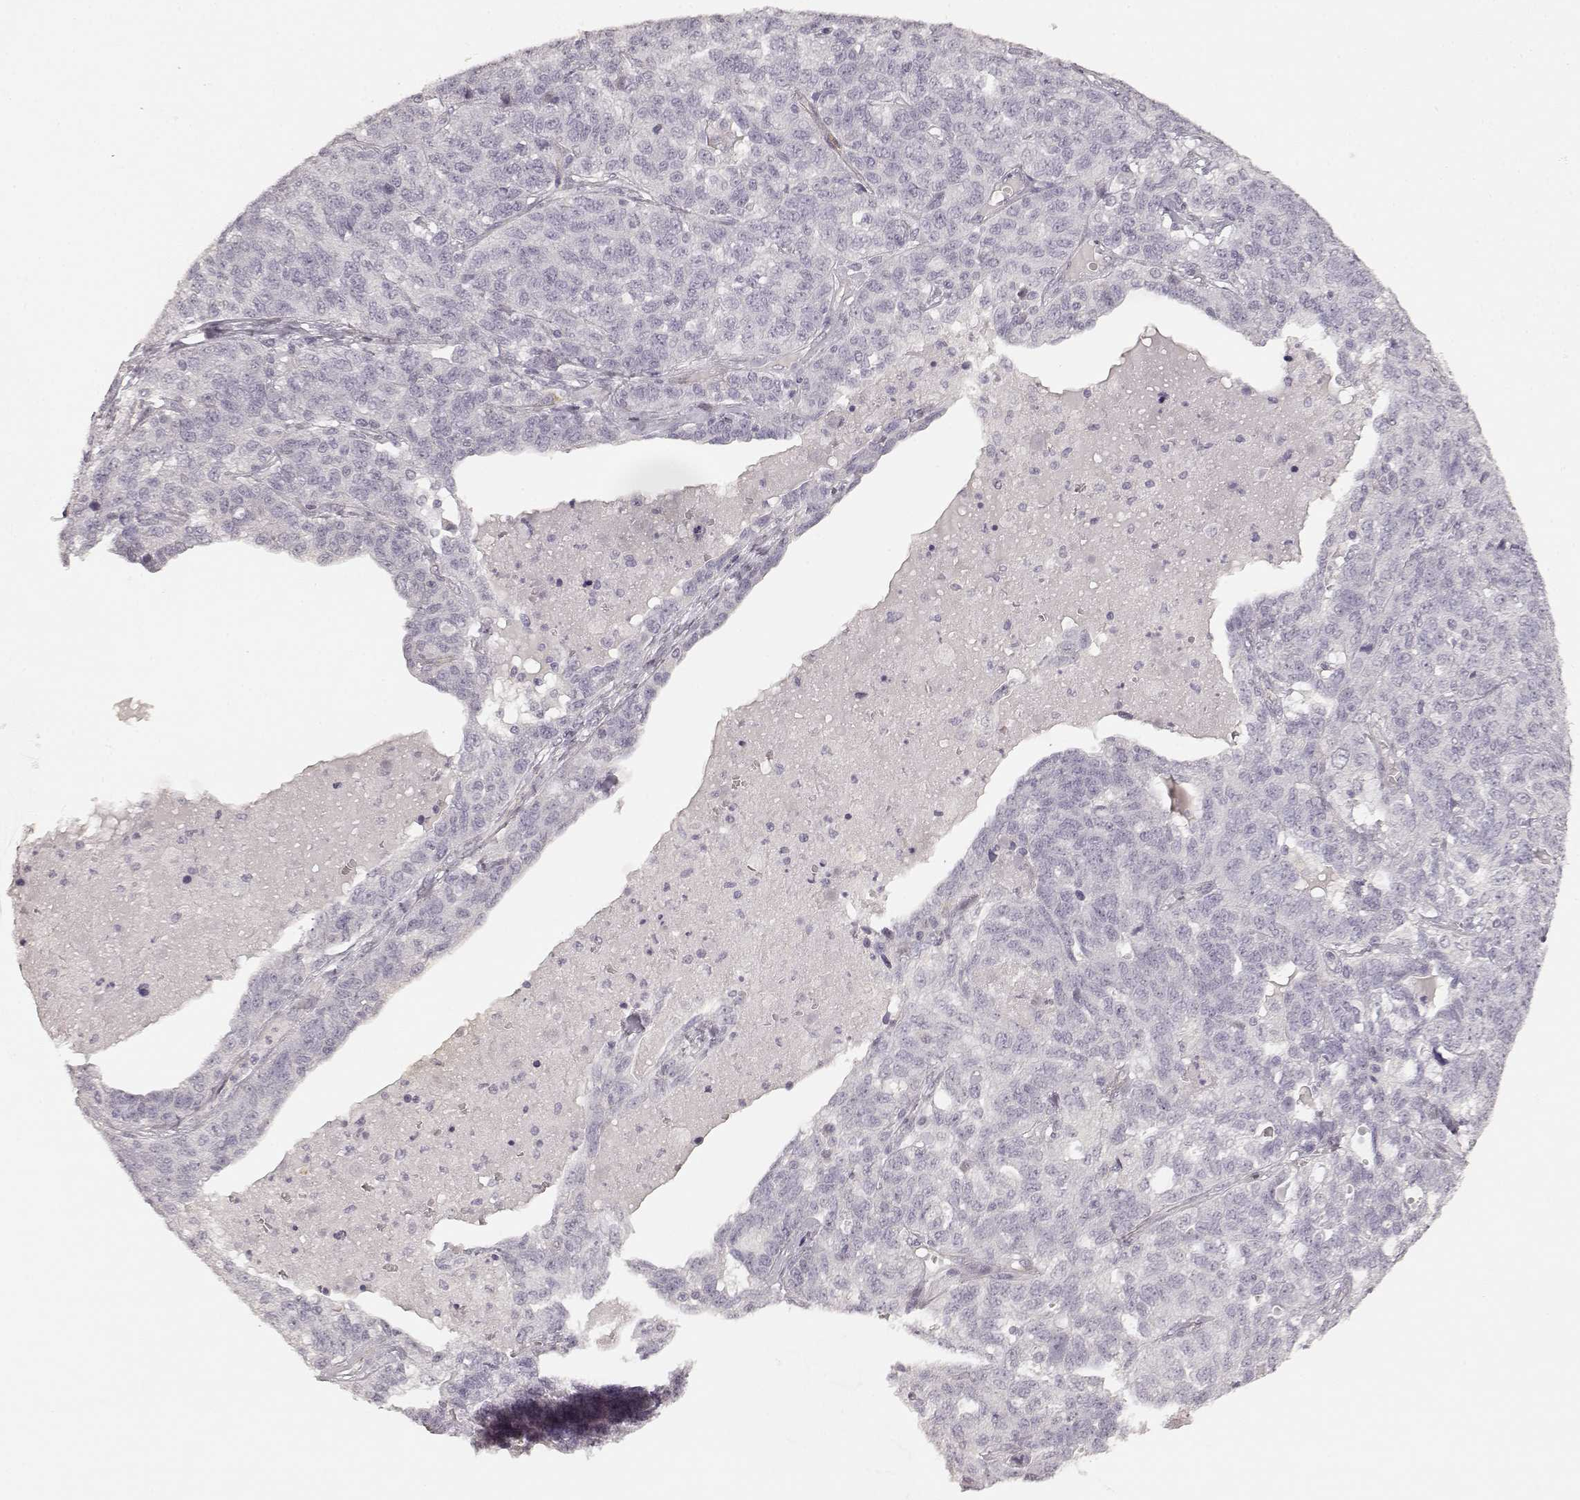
{"staining": {"intensity": "negative", "quantity": "none", "location": "none"}, "tissue": "ovarian cancer", "cell_type": "Tumor cells", "image_type": "cancer", "snomed": [{"axis": "morphology", "description": "Cystadenocarcinoma, serous, NOS"}, {"axis": "topography", "description": "Ovary"}], "caption": "A high-resolution micrograph shows immunohistochemistry staining of ovarian cancer, which exhibits no significant expression in tumor cells.", "gene": "LAMA4", "patient": {"sex": "female", "age": 71}}